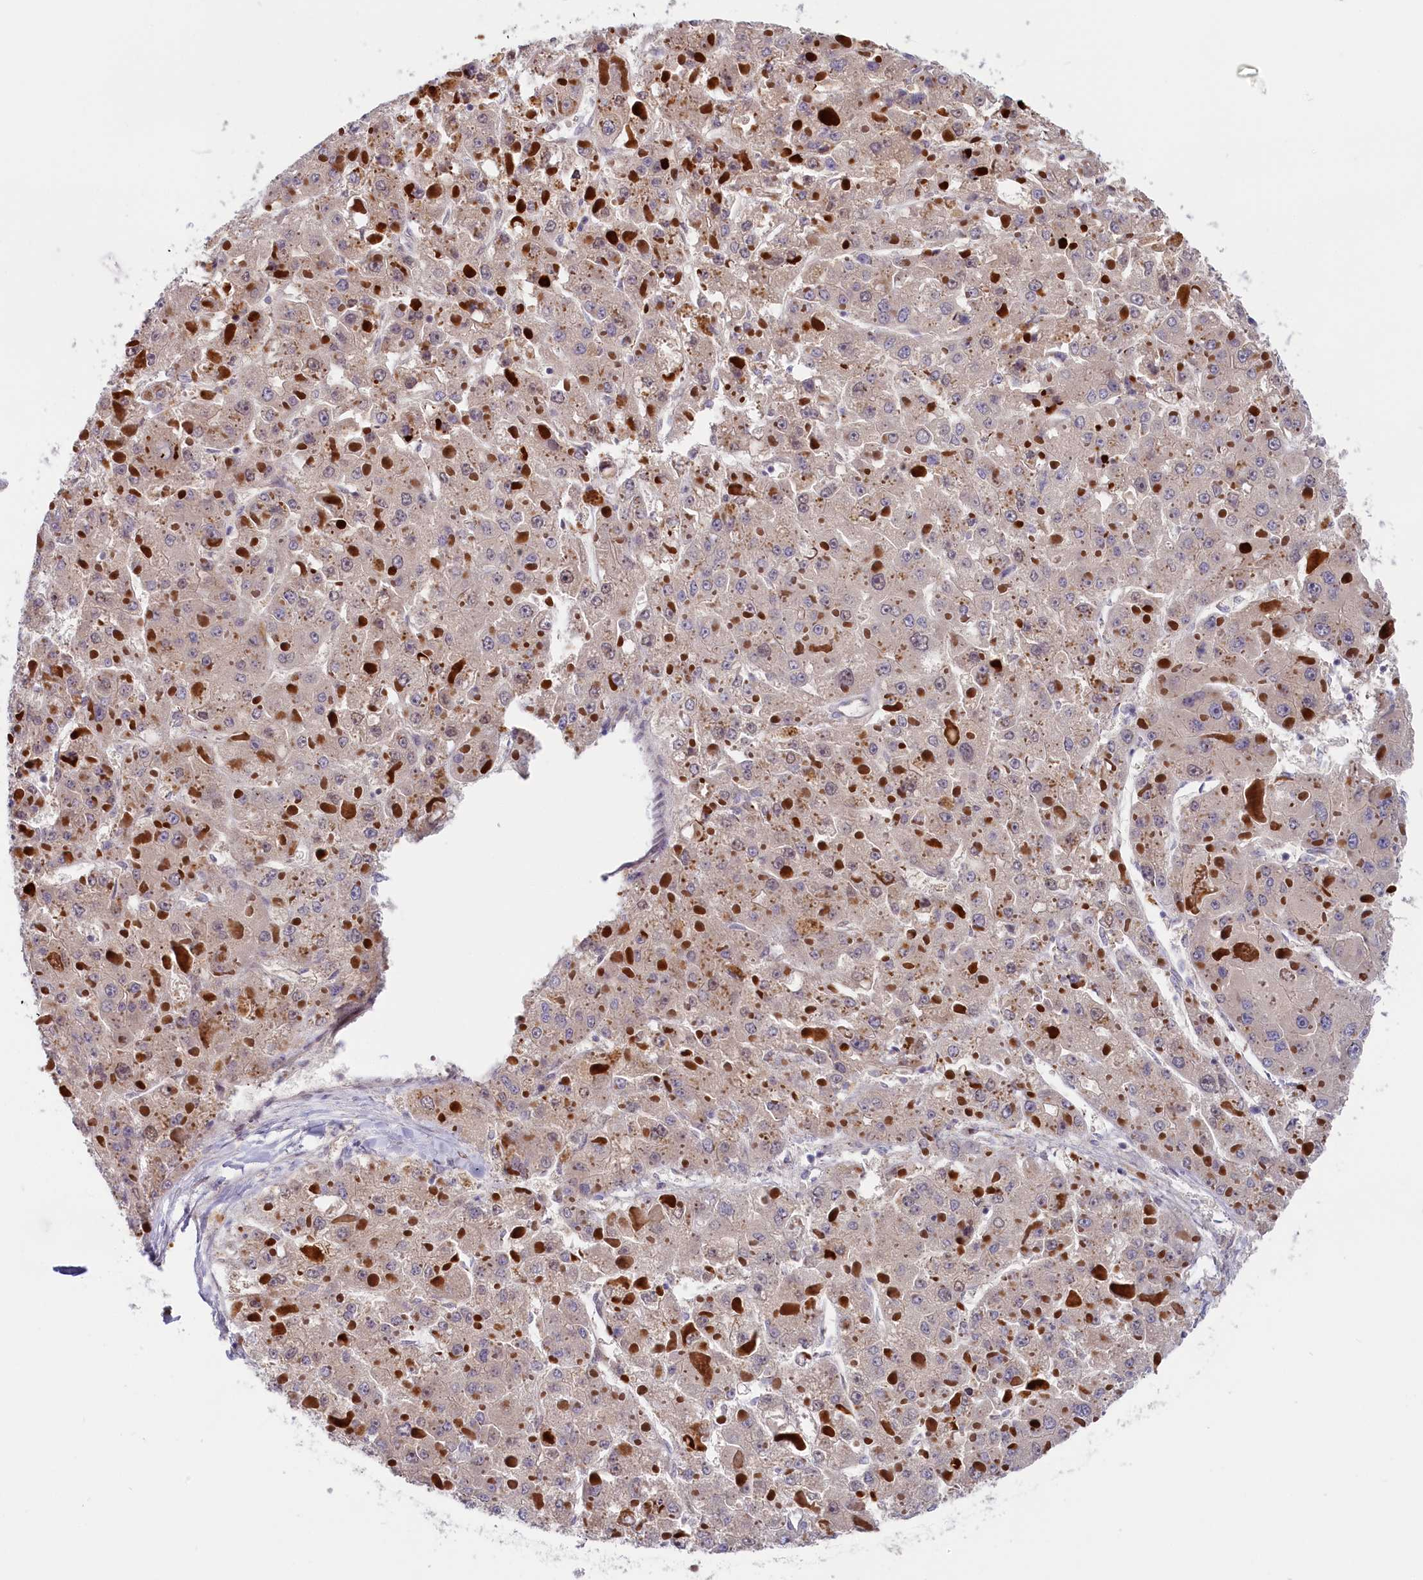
{"staining": {"intensity": "negative", "quantity": "none", "location": "none"}, "tissue": "liver cancer", "cell_type": "Tumor cells", "image_type": "cancer", "snomed": [{"axis": "morphology", "description": "Carcinoma, Hepatocellular, NOS"}, {"axis": "topography", "description": "Liver"}], "caption": "IHC of human liver cancer (hepatocellular carcinoma) demonstrates no expression in tumor cells.", "gene": "CHST12", "patient": {"sex": "female", "age": 73}}